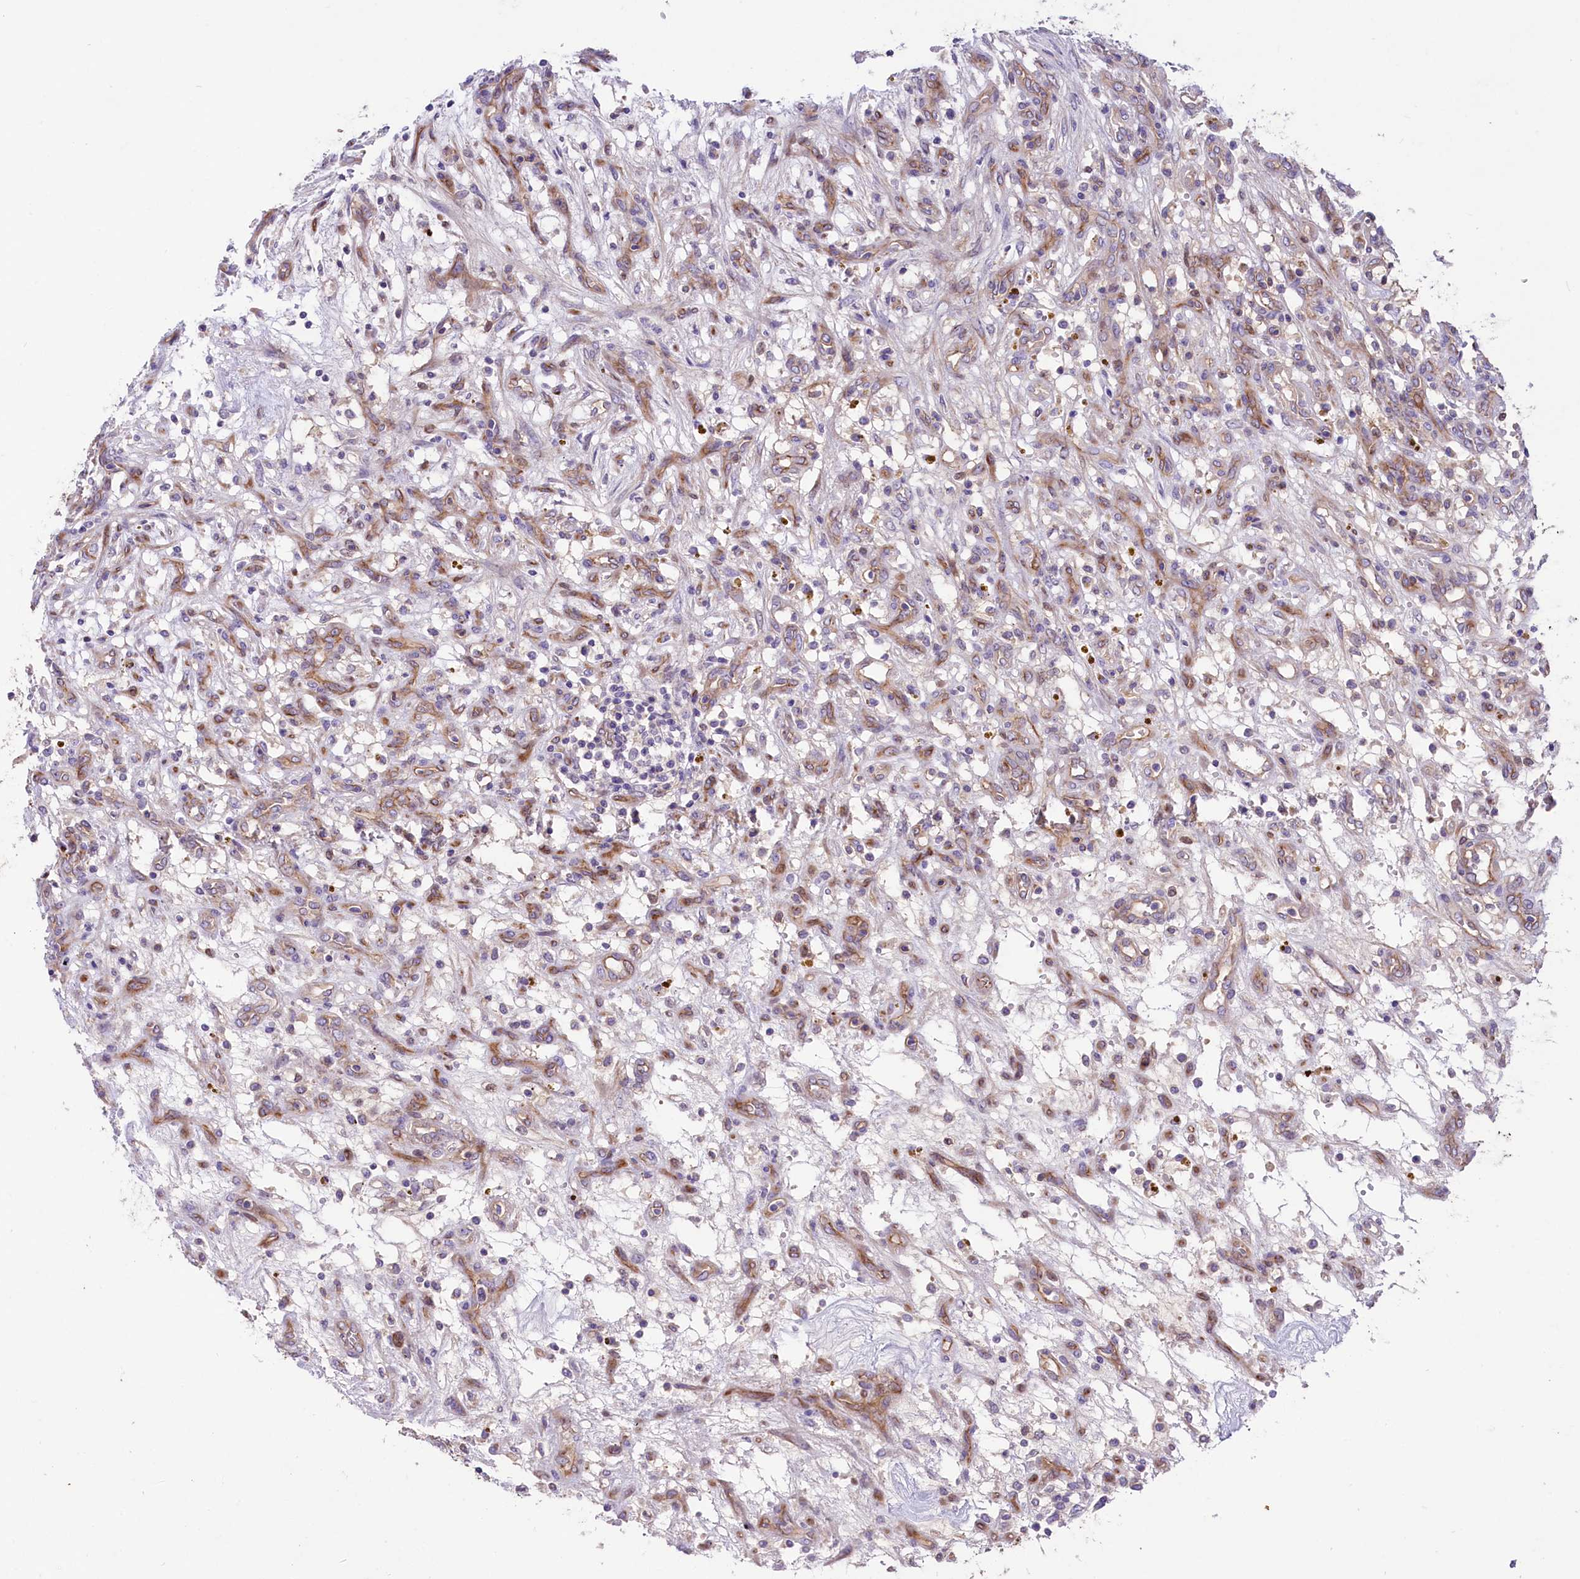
{"staining": {"intensity": "weak", "quantity": "<25%", "location": "cytoplasmic/membranous"}, "tissue": "renal cancer", "cell_type": "Tumor cells", "image_type": "cancer", "snomed": [{"axis": "morphology", "description": "Adenocarcinoma, NOS"}, {"axis": "topography", "description": "Kidney"}], "caption": "Immunohistochemistry image of neoplastic tissue: adenocarcinoma (renal) stained with DAB (3,3'-diaminobenzidine) shows no significant protein staining in tumor cells.", "gene": "CD99L2", "patient": {"sex": "female", "age": 57}}